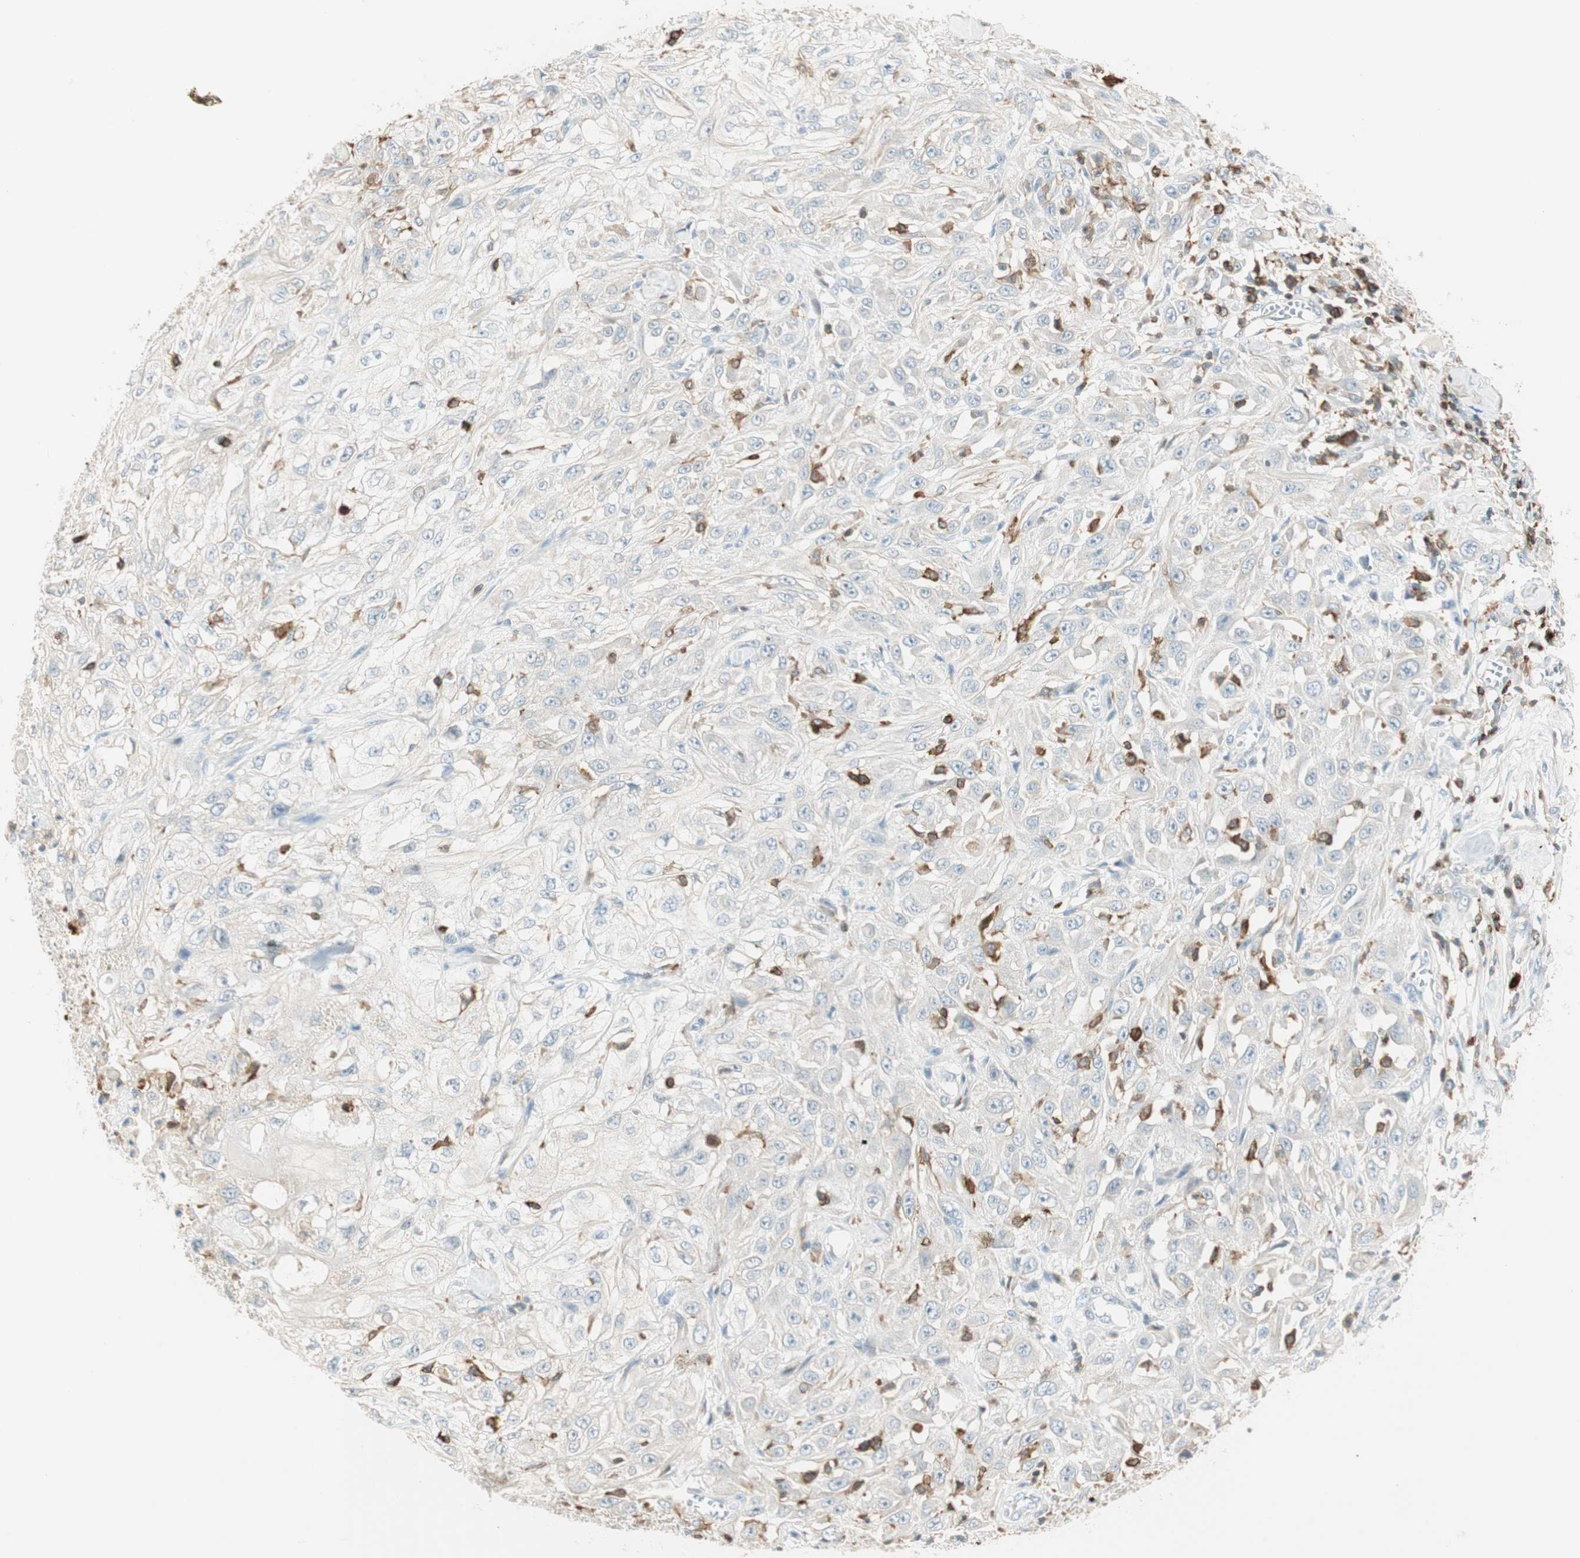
{"staining": {"intensity": "weak", "quantity": "25%-75%", "location": "cytoplasmic/membranous"}, "tissue": "skin cancer", "cell_type": "Tumor cells", "image_type": "cancer", "snomed": [{"axis": "morphology", "description": "Squamous cell carcinoma, NOS"}, {"axis": "morphology", "description": "Squamous cell carcinoma, metastatic, NOS"}, {"axis": "topography", "description": "Skin"}, {"axis": "topography", "description": "Lymph node"}], "caption": "Immunohistochemical staining of skin cancer reveals low levels of weak cytoplasmic/membranous protein positivity in about 25%-75% of tumor cells. (Brightfield microscopy of DAB IHC at high magnification).", "gene": "HPGD", "patient": {"sex": "male", "age": 75}}